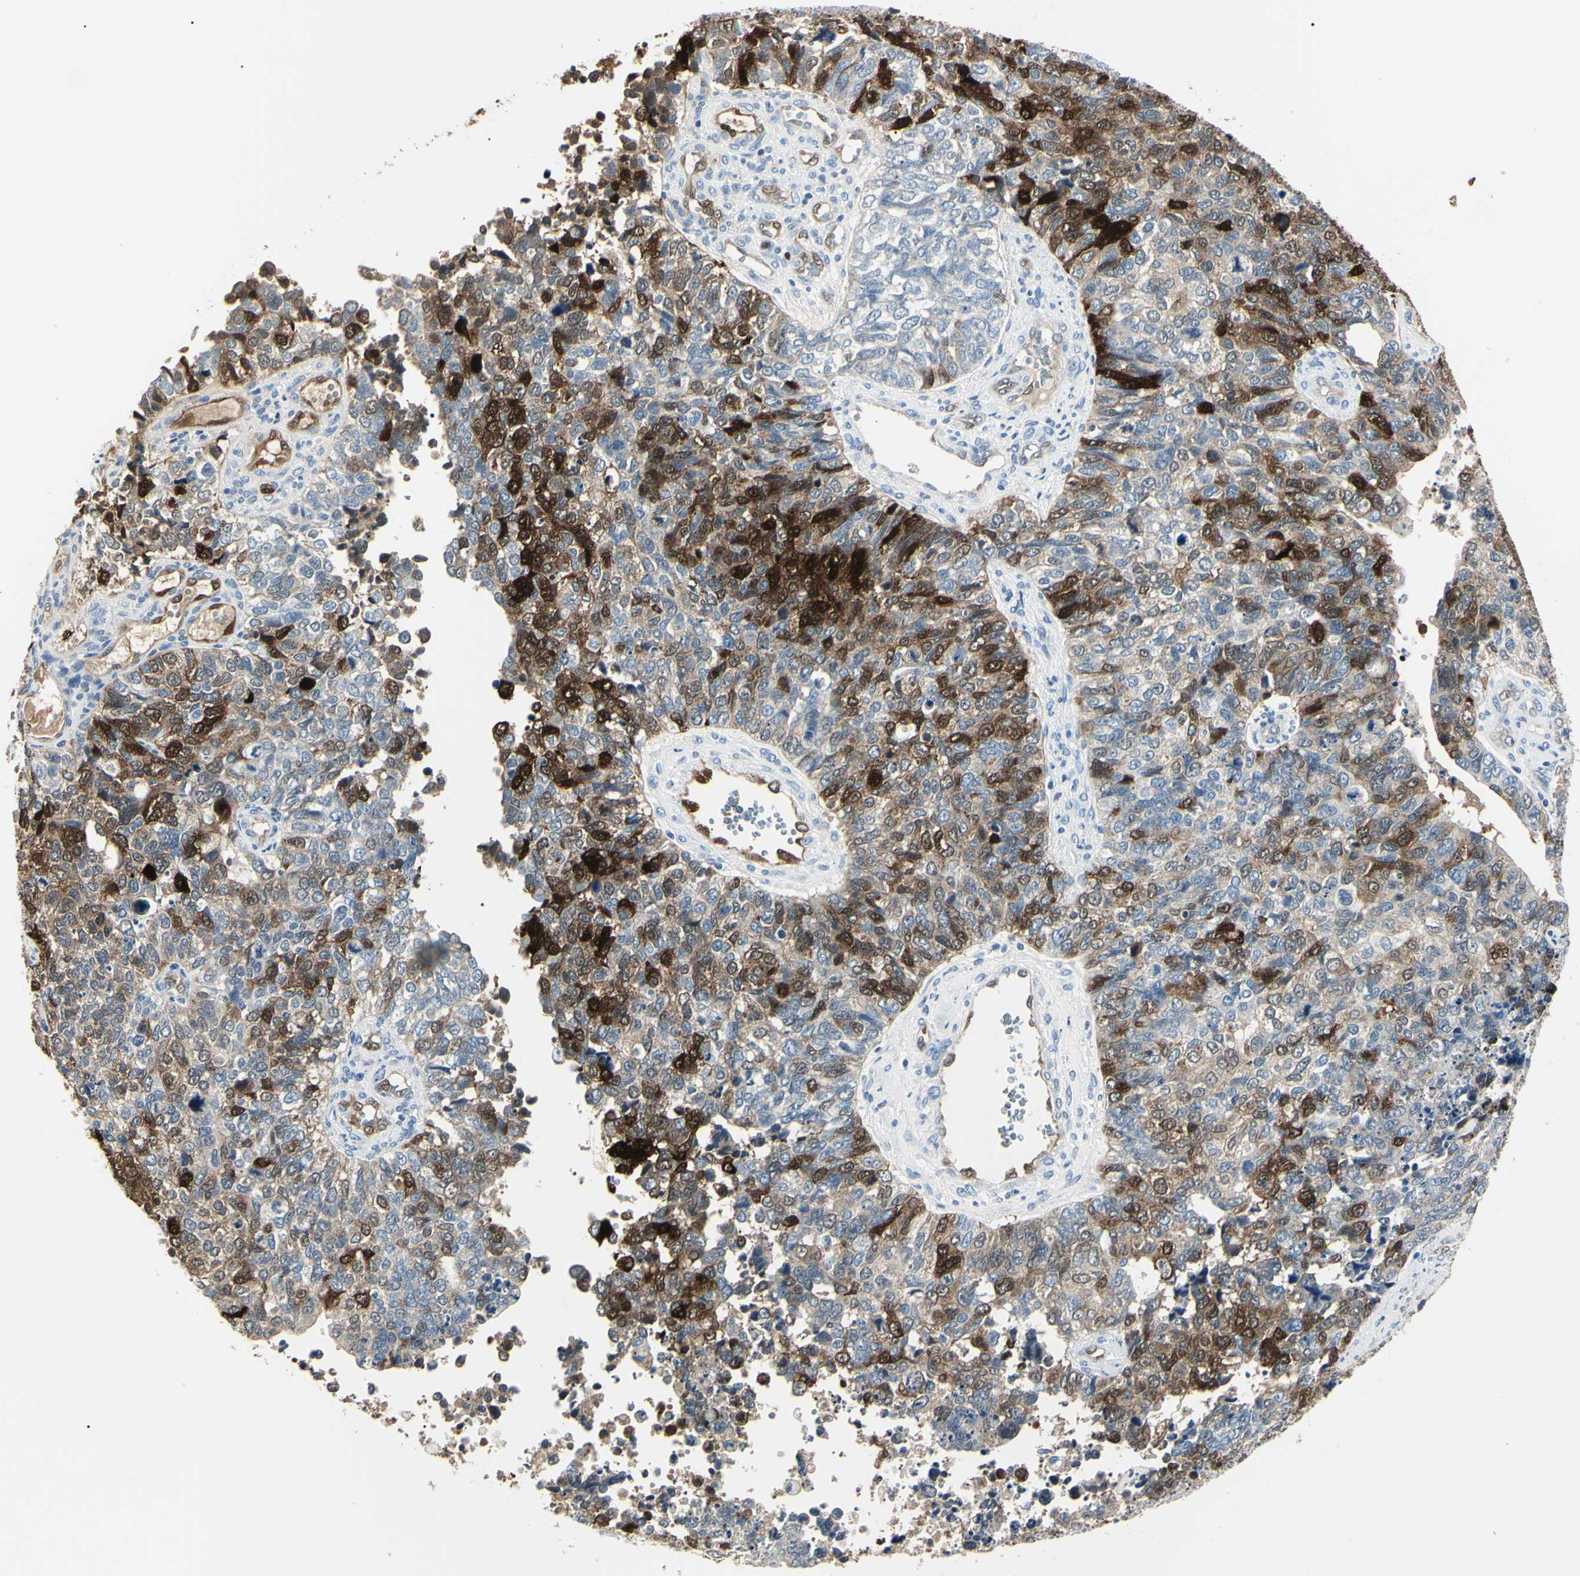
{"staining": {"intensity": "strong", "quantity": "25%-75%", "location": "cytoplasmic/membranous,nuclear"}, "tissue": "cervical cancer", "cell_type": "Tumor cells", "image_type": "cancer", "snomed": [{"axis": "morphology", "description": "Squamous cell carcinoma, NOS"}, {"axis": "topography", "description": "Cervix"}], "caption": "High-magnification brightfield microscopy of cervical squamous cell carcinoma stained with DAB (brown) and counterstained with hematoxylin (blue). tumor cells exhibit strong cytoplasmic/membranous and nuclear expression is present in approximately25%-75% of cells.", "gene": "AKR1C3", "patient": {"sex": "female", "age": 63}}